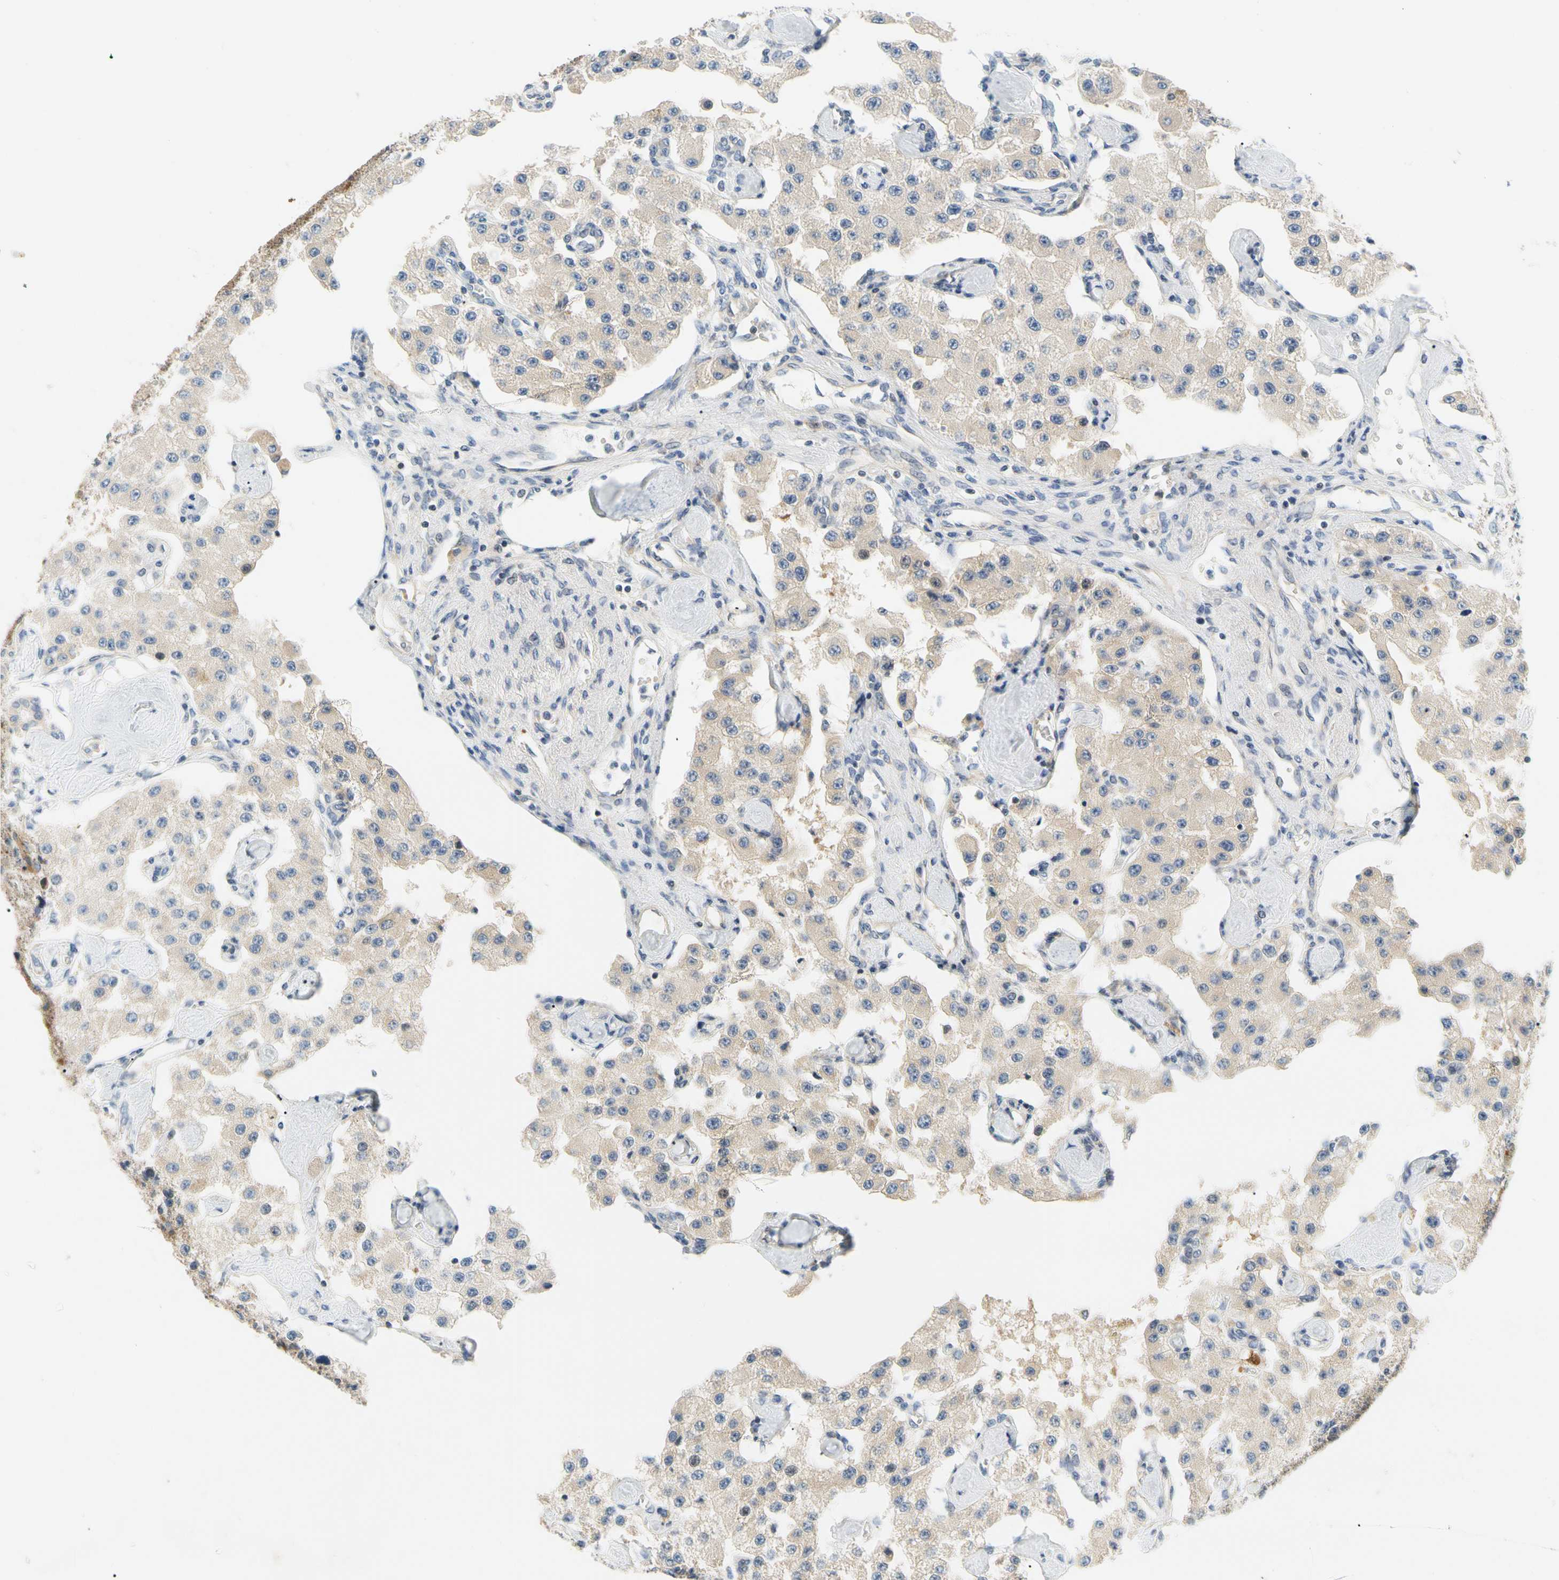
{"staining": {"intensity": "weak", "quantity": ">75%", "location": "cytoplasmic/membranous"}, "tissue": "carcinoid", "cell_type": "Tumor cells", "image_type": "cancer", "snomed": [{"axis": "morphology", "description": "Carcinoid, malignant, NOS"}, {"axis": "topography", "description": "Pancreas"}], "caption": "This is a photomicrograph of IHC staining of malignant carcinoid, which shows weak expression in the cytoplasmic/membranous of tumor cells.", "gene": "LRRC47", "patient": {"sex": "male", "age": 41}}